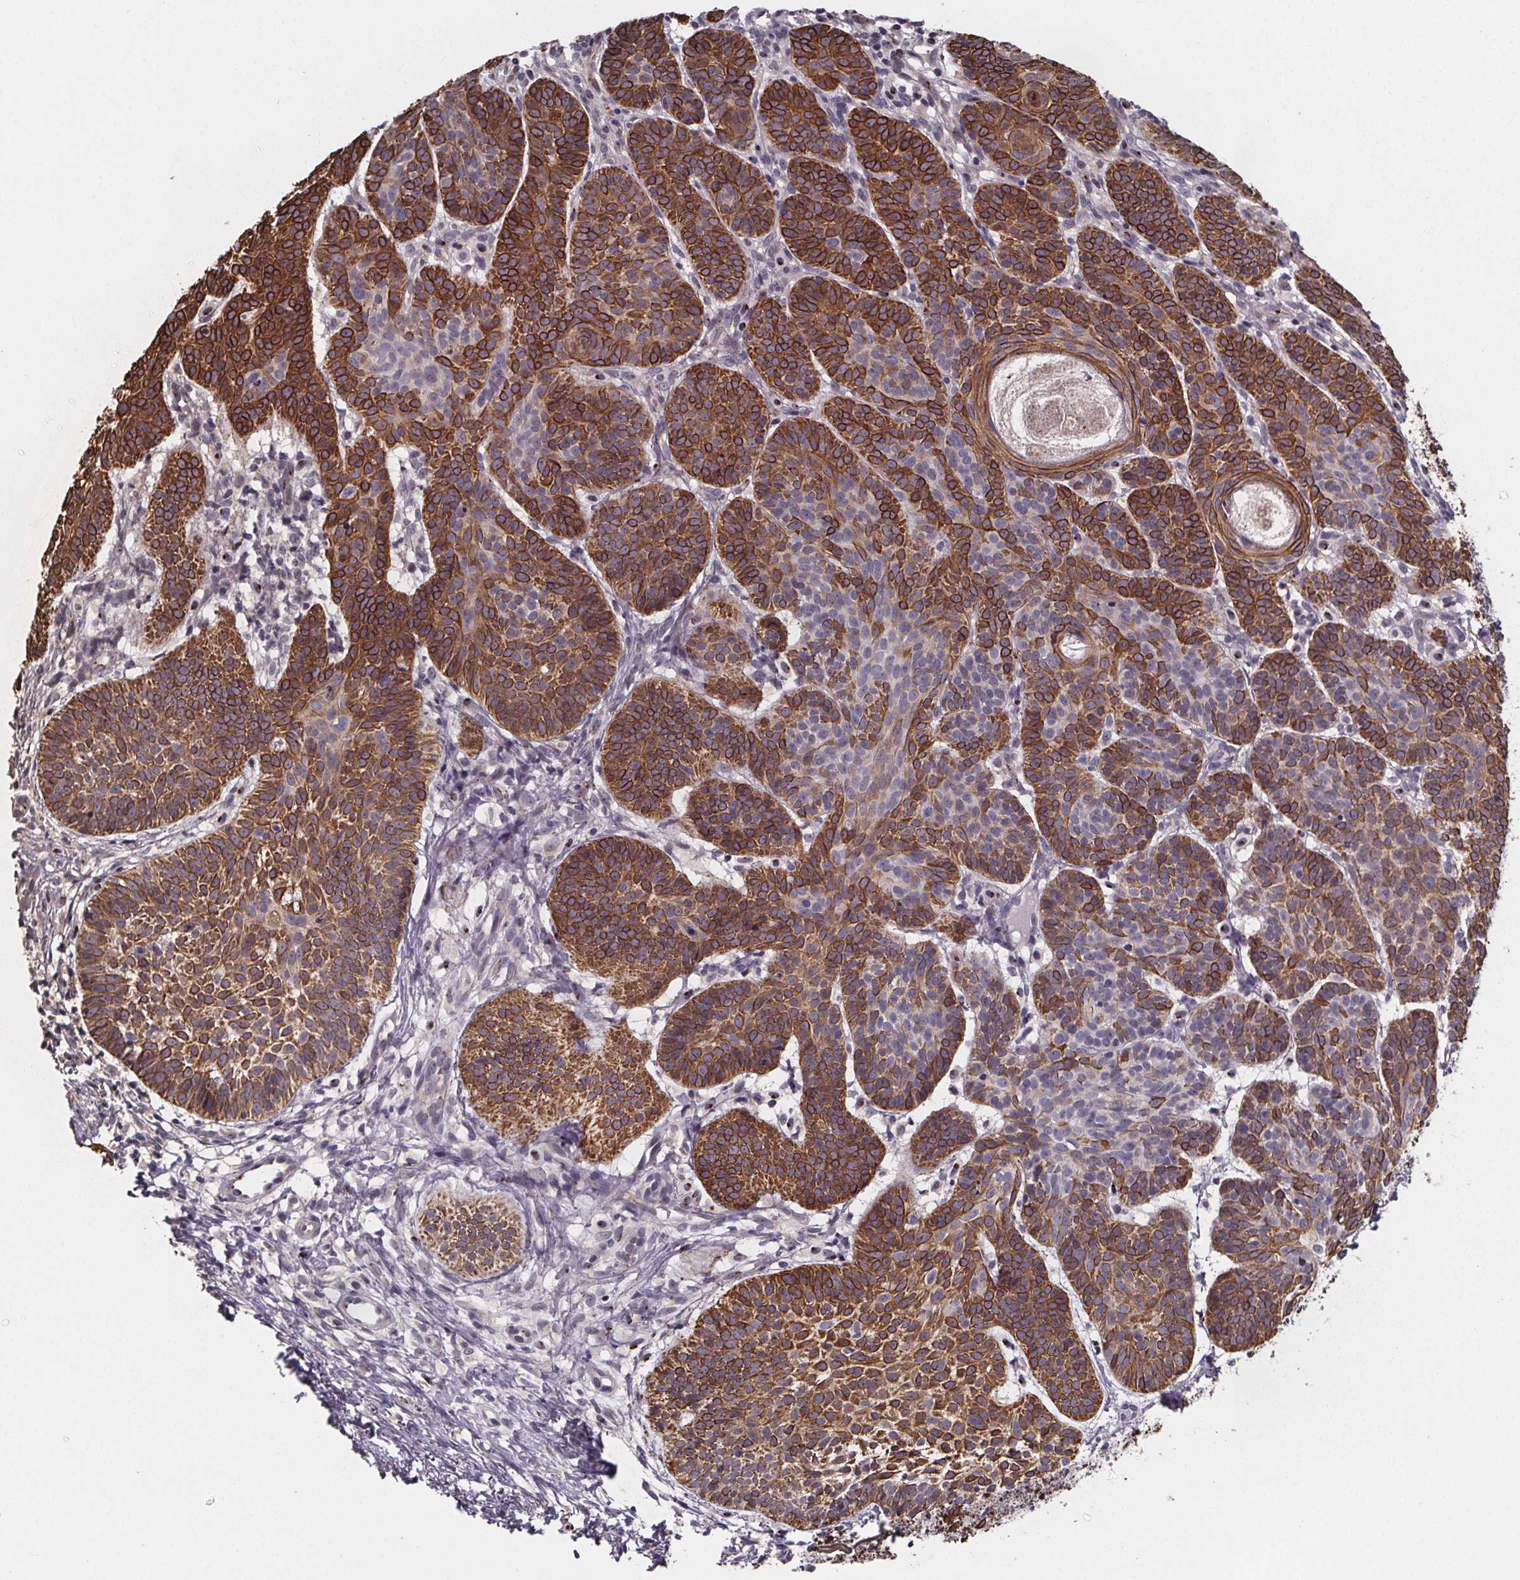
{"staining": {"intensity": "strong", "quantity": "25%-75%", "location": "cytoplasmic/membranous"}, "tissue": "skin cancer", "cell_type": "Tumor cells", "image_type": "cancer", "snomed": [{"axis": "morphology", "description": "Basal cell carcinoma"}, {"axis": "topography", "description": "Skin"}], "caption": "This image demonstrates IHC staining of human skin basal cell carcinoma, with high strong cytoplasmic/membranous expression in about 25%-75% of tumor cells.", "gene": "NDST1", "patient": {"sex": "male", "age": 72}}